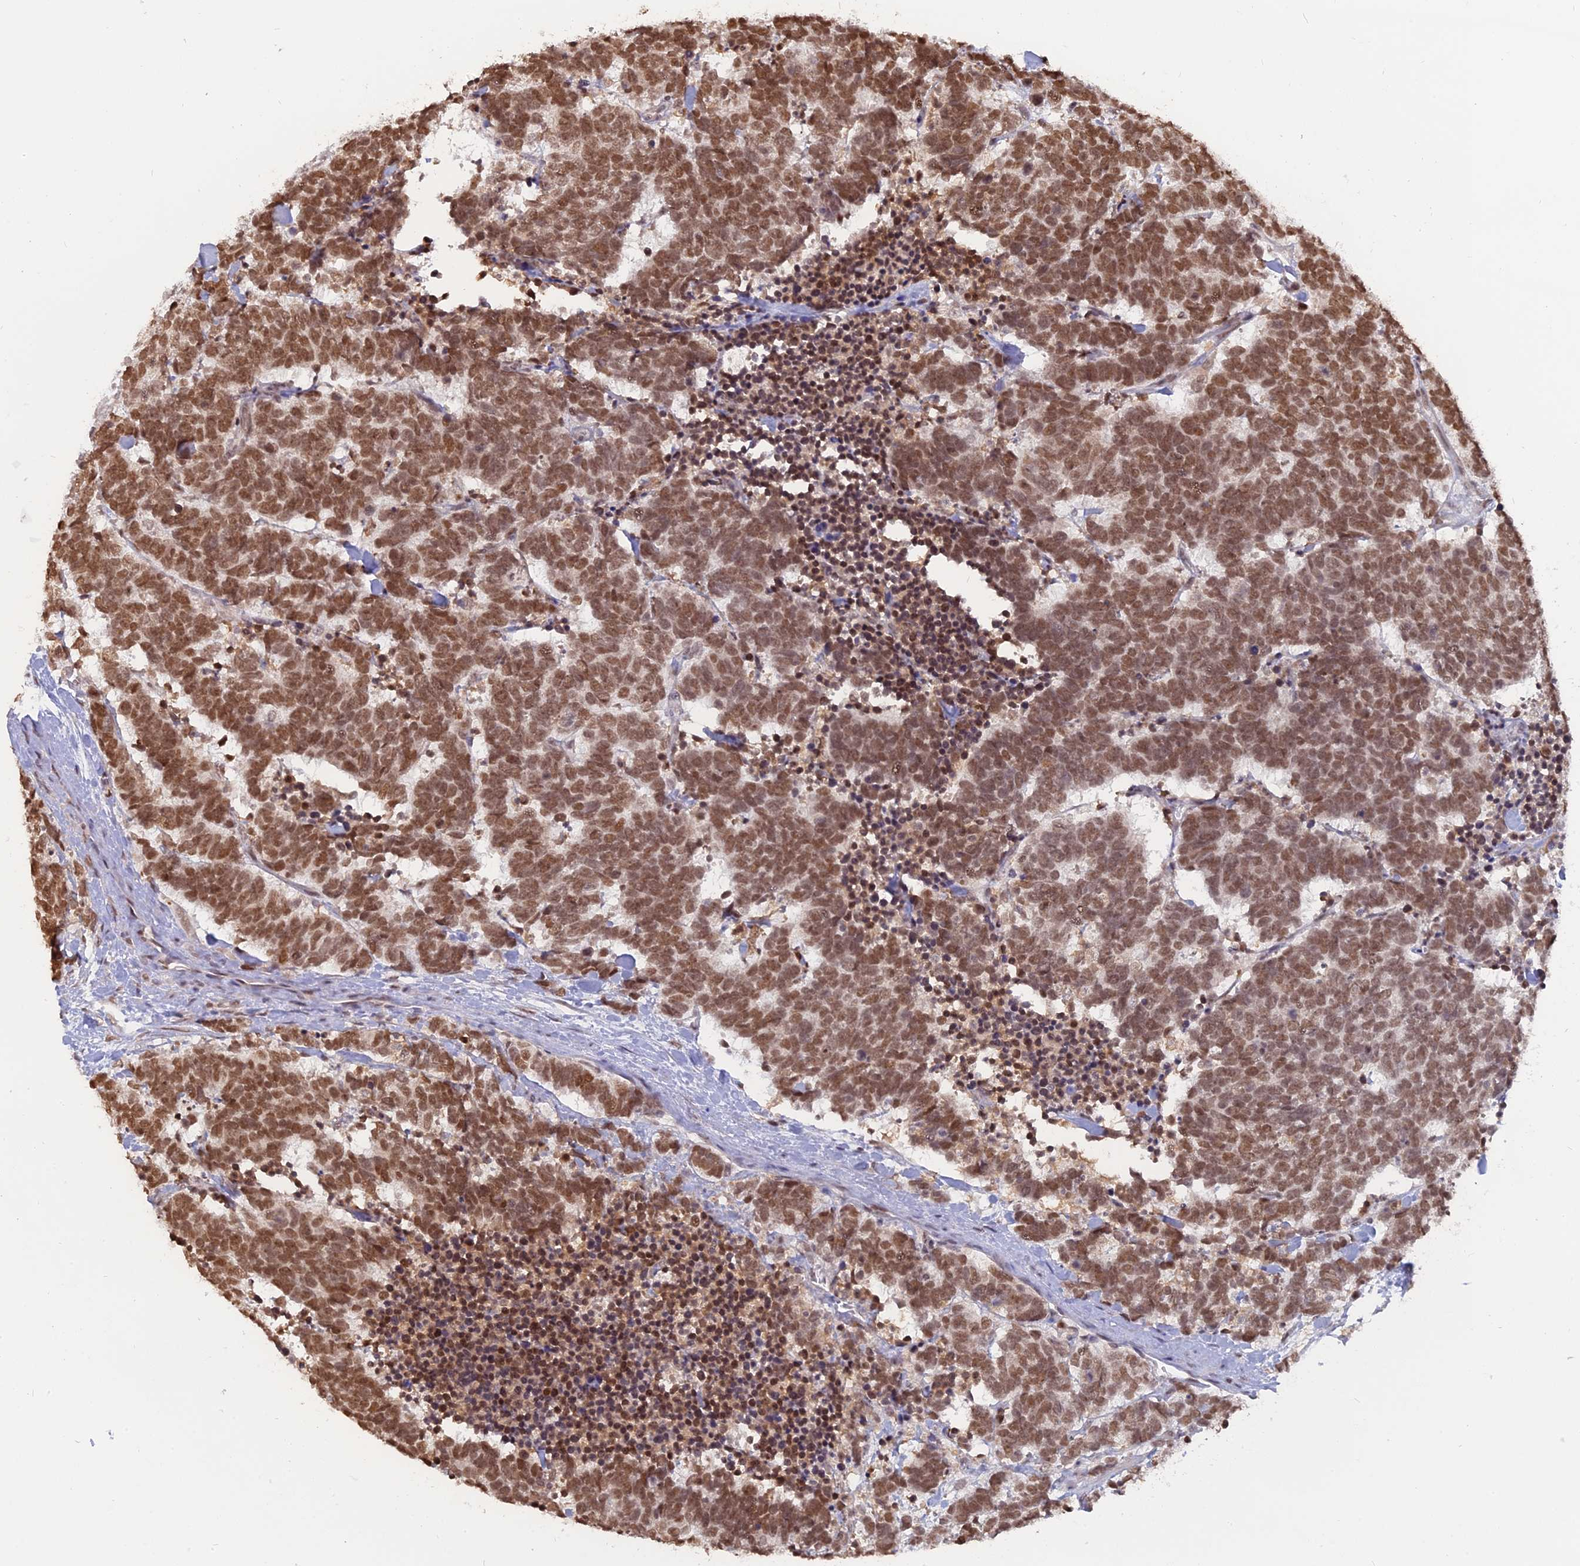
{"staining": {"intensity": "moderate", "quantity": ">75%", "location": "nuclear"}, "tissue": "carcinoid", "cell_type": "Tumor cells", "image_type": "cancer", "snomed": [{"axis": "morphology", "description": "Carcinoma, NOS"}, {"axis": "morphology", "description": "Carcinoid, malignant, NOS"}, {"axis": "topography", "description": "Urinary bladder"}], "caption": "Brown immunohistochemical staining in human carcinoid demonstrates moderate nuclear positivity in about >75% of tumor cells.", "gene": "NR1H3", "patient": {"sex": "male", "age": 57}}